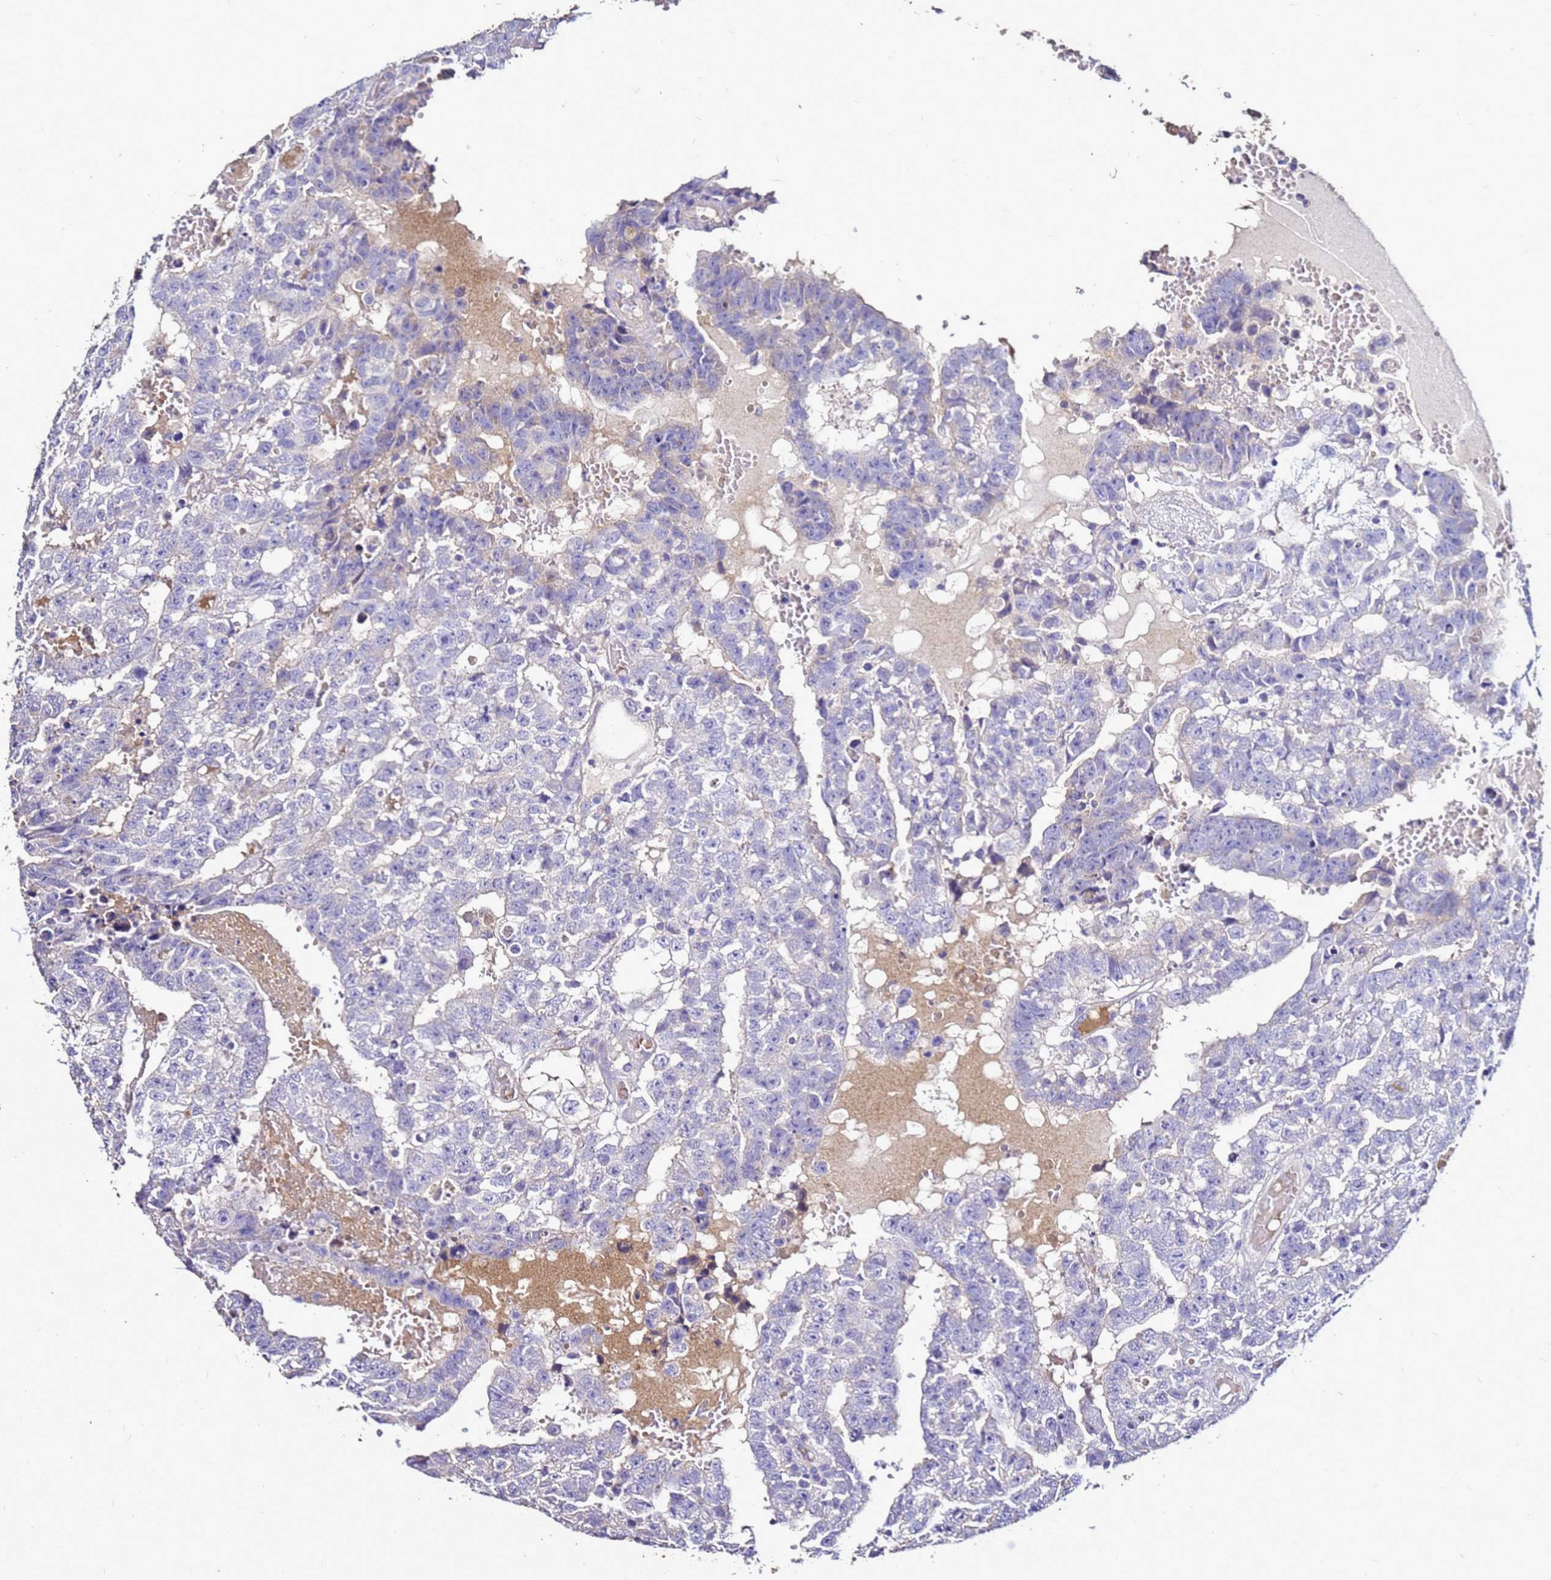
{"staining": {"intensity": "negative", "quantity": "none", "location": "none"}, "tissue": "testis cancer", "cell_type": "Tumor cells", "image_type": "cancer", "snomed": [{"axis": "morphology", "description": "Carcinoma, Embryonal, NOS"}, {"axis": "topography", "description": "Testis"}], "caption": "Immunohistochemical staining of human testis embryonal carcinoma demonstrates no significant positivity in tumor cells.", "gene": "S100A2", "patient": {"sex": "male", "age": 25}}